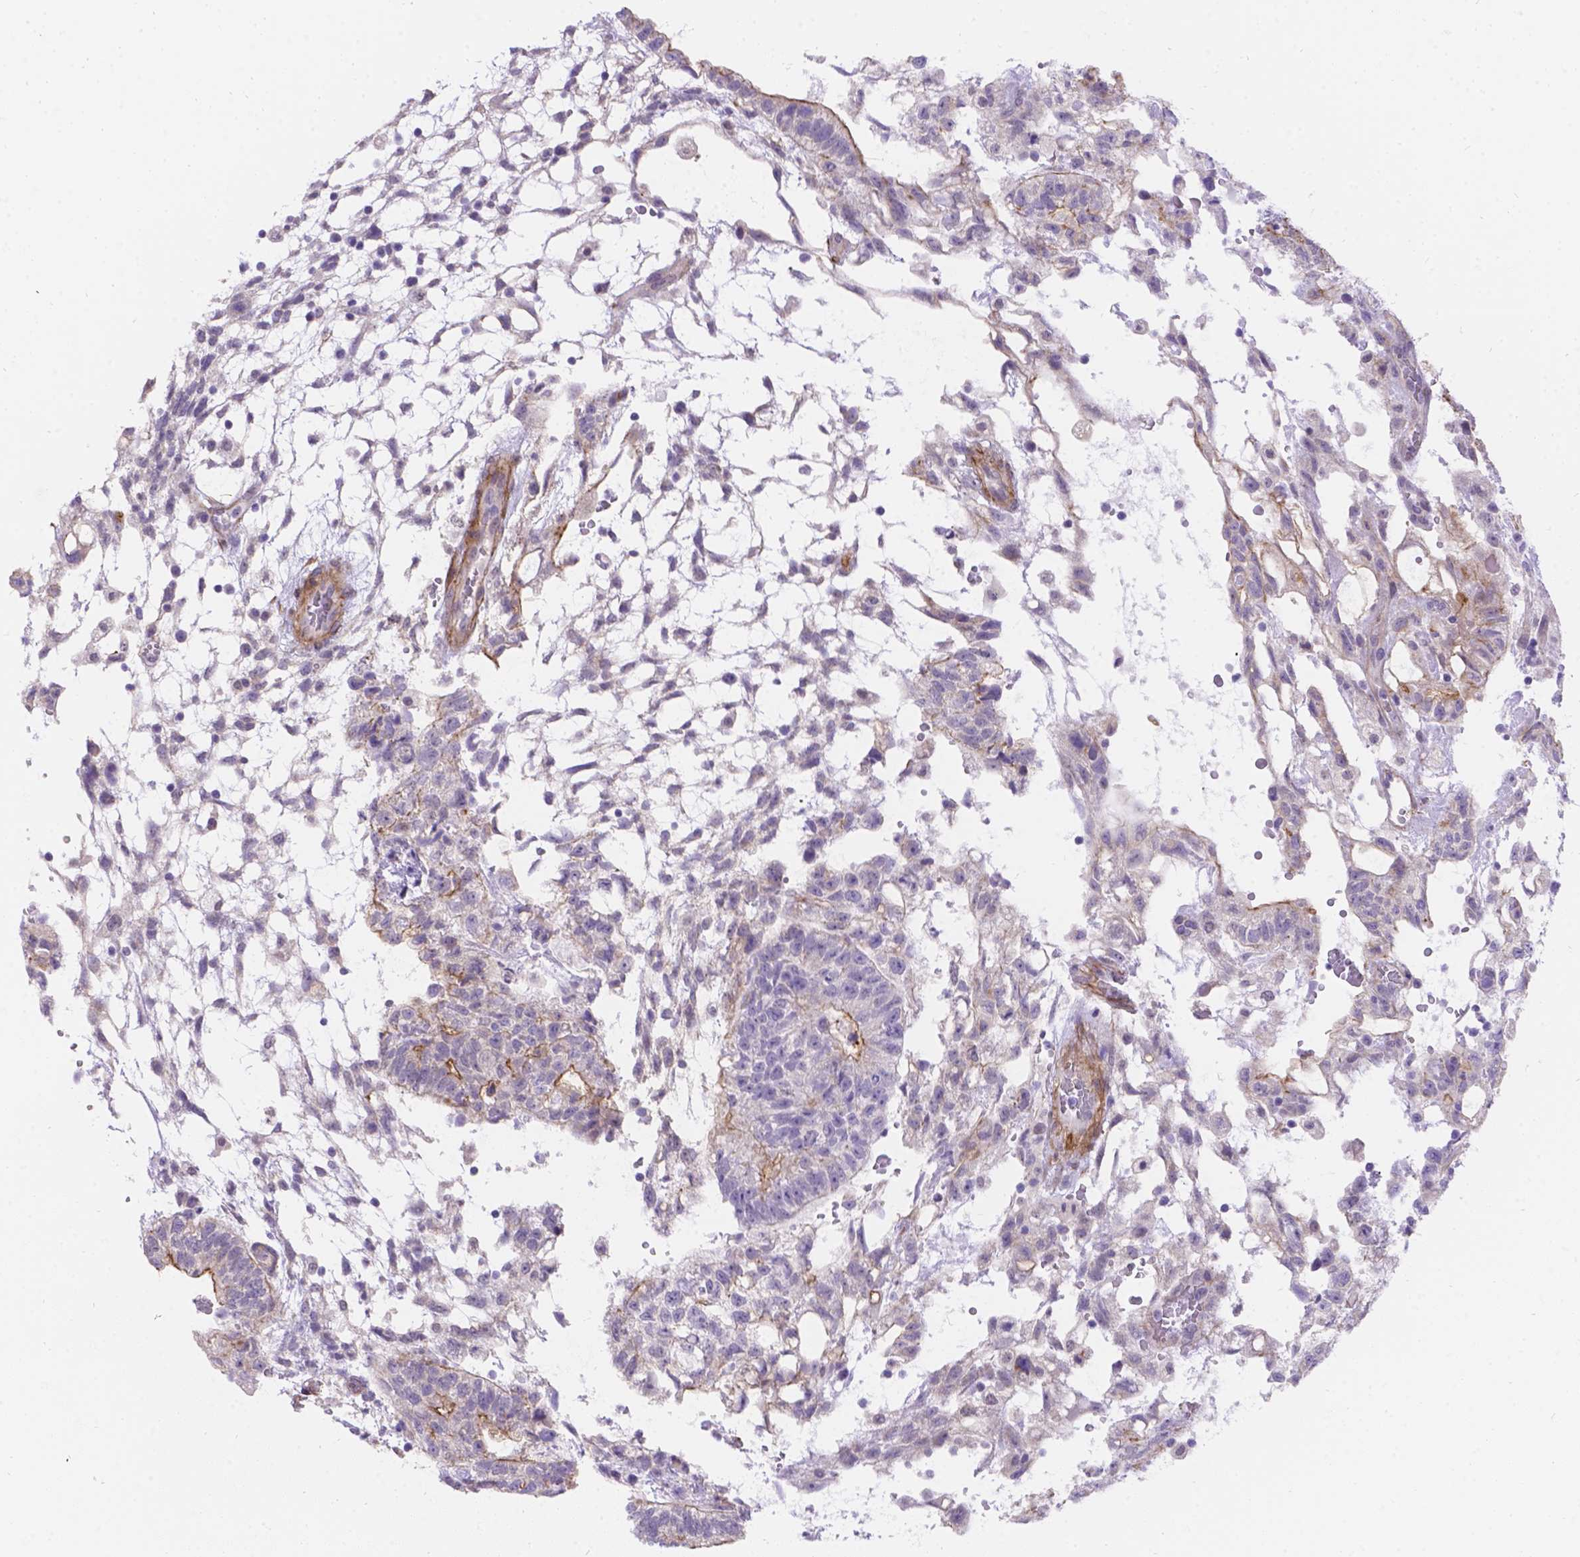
{"staining": {"intensity": "moderate", "quantity": "<25%", "location": "cytoplasmic/membranous"}, "tissue": "testis cancer", "cell_type": "Tumor cells", "image_type": "cancer", "snomed": [{"axis": "morphology", "description": "Carcinoma, Embryonal, NOS"}, {"axis": "topography", "description": "Testis"}], "caption": "Immunohistochemistry (DAB (3,3'-diaminobenzidine)) staining of human testis cancer (embryonal carcinoma) demonstrates moderate cytoplasmic/membranous protein staining in approximately <25% of tumor cells. The staining was performed using DAB to visualize the protein expression in brown, while the nuclei were stained in blue with hematoxylin (Magnification: 20x).", "gene": "PALS1", "patient": {"sex": "male", "age": 32}}